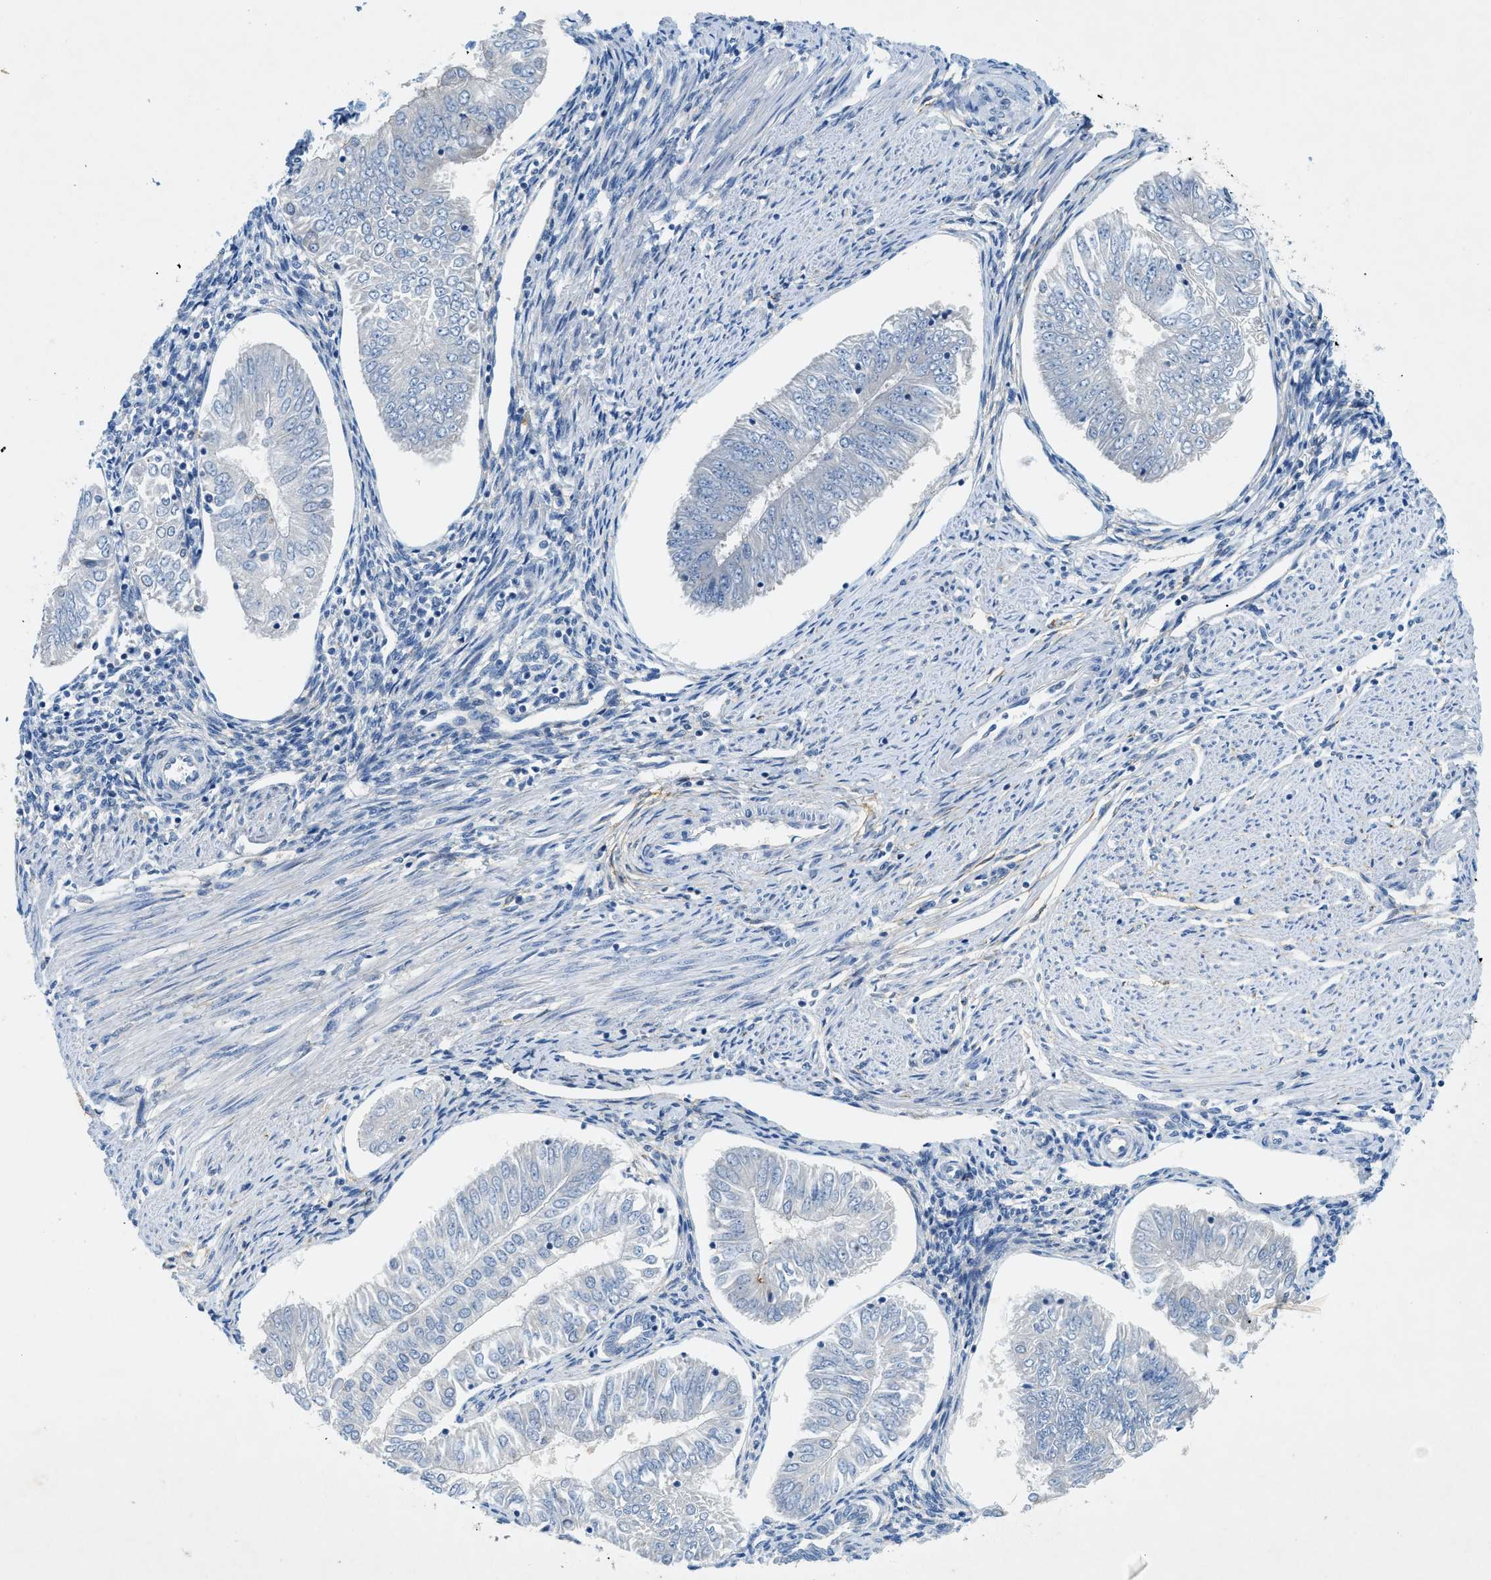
{"staining": {"intensity": "negative", "quantity": "none", "location": "none"}, "tissue": "endometrial cancer", "cell_type": "Tumor cells", "image_type": "cancer", "snomed": [{"axis": "morphology", "description": "Adenocarcinoma, NOS"}, {"axis": "topography", "description": "Endometrium"}], "caption": "IHC photomicrograph of human endometrial adenocarcinoma stained for a protein (brown), which exhibits no expression in tumor cells.", "gene": "ZDHHC13", "patient": {"sex": "female", "age": 53}}